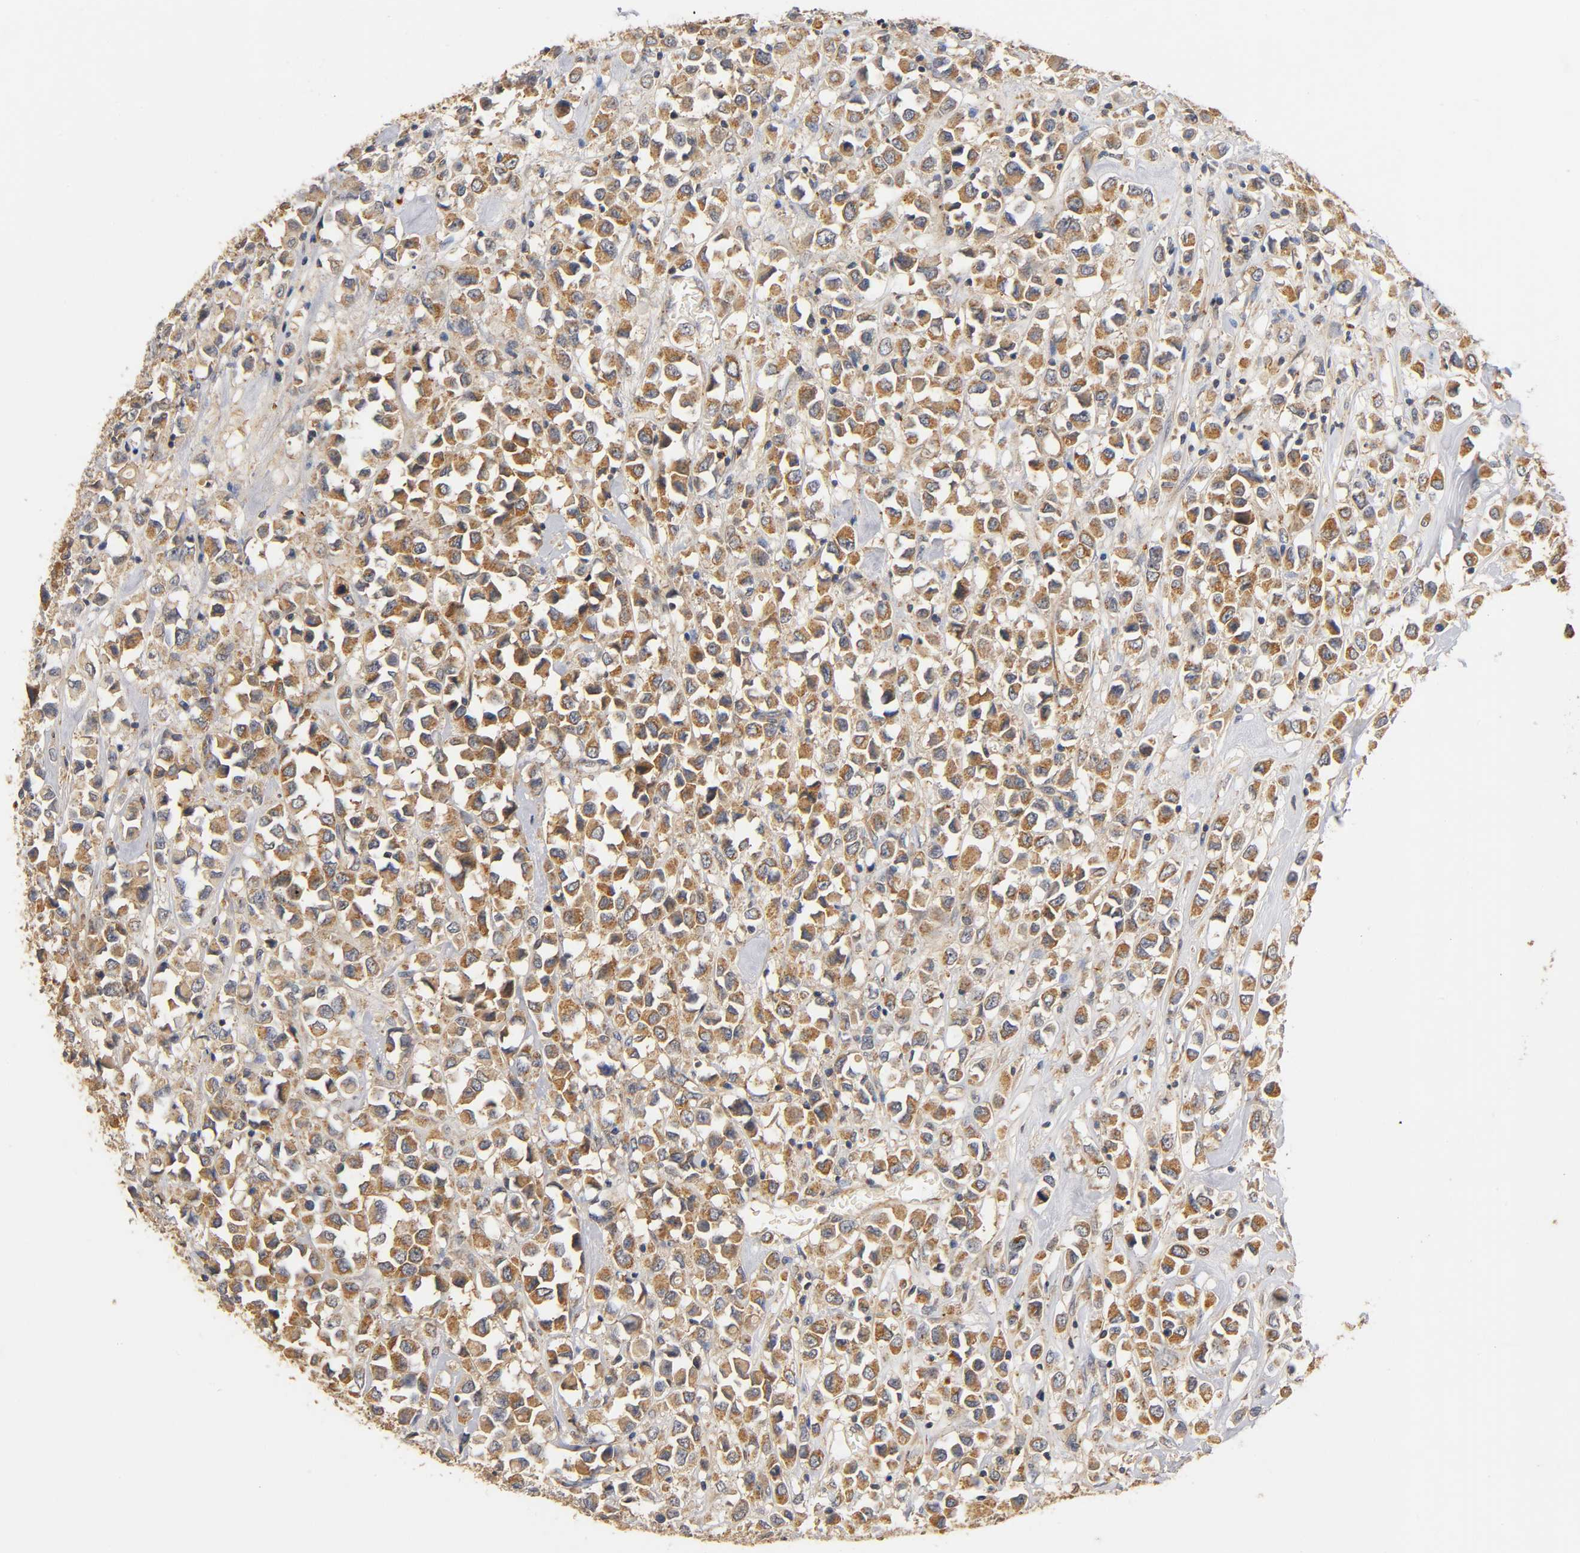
{"staining": {"intensity": "moderate", "quantity": ">75%", "location": "cytoplasmic/membranous"}, "tissue": "breast cancer", "cell_type": "Tumor cells", "image_type": "cancer", "snomed": [{"axis": "morphology", "description": "Duct carcinoma"}, {"axis": "topography", "description": "Breast"}], "caption": "Immunohistochemistry (IHC) (DAB) staining of breast cancer displays moderate cytoplasmic/membranous protein staining in approximately >75% of tumor cells. Immunohistochemistry (IHC) stains the protein of interest in brown and the nuclei are stained blue.", "gene": "SCAP", "patient": {"sex": "female", "age": 61}}